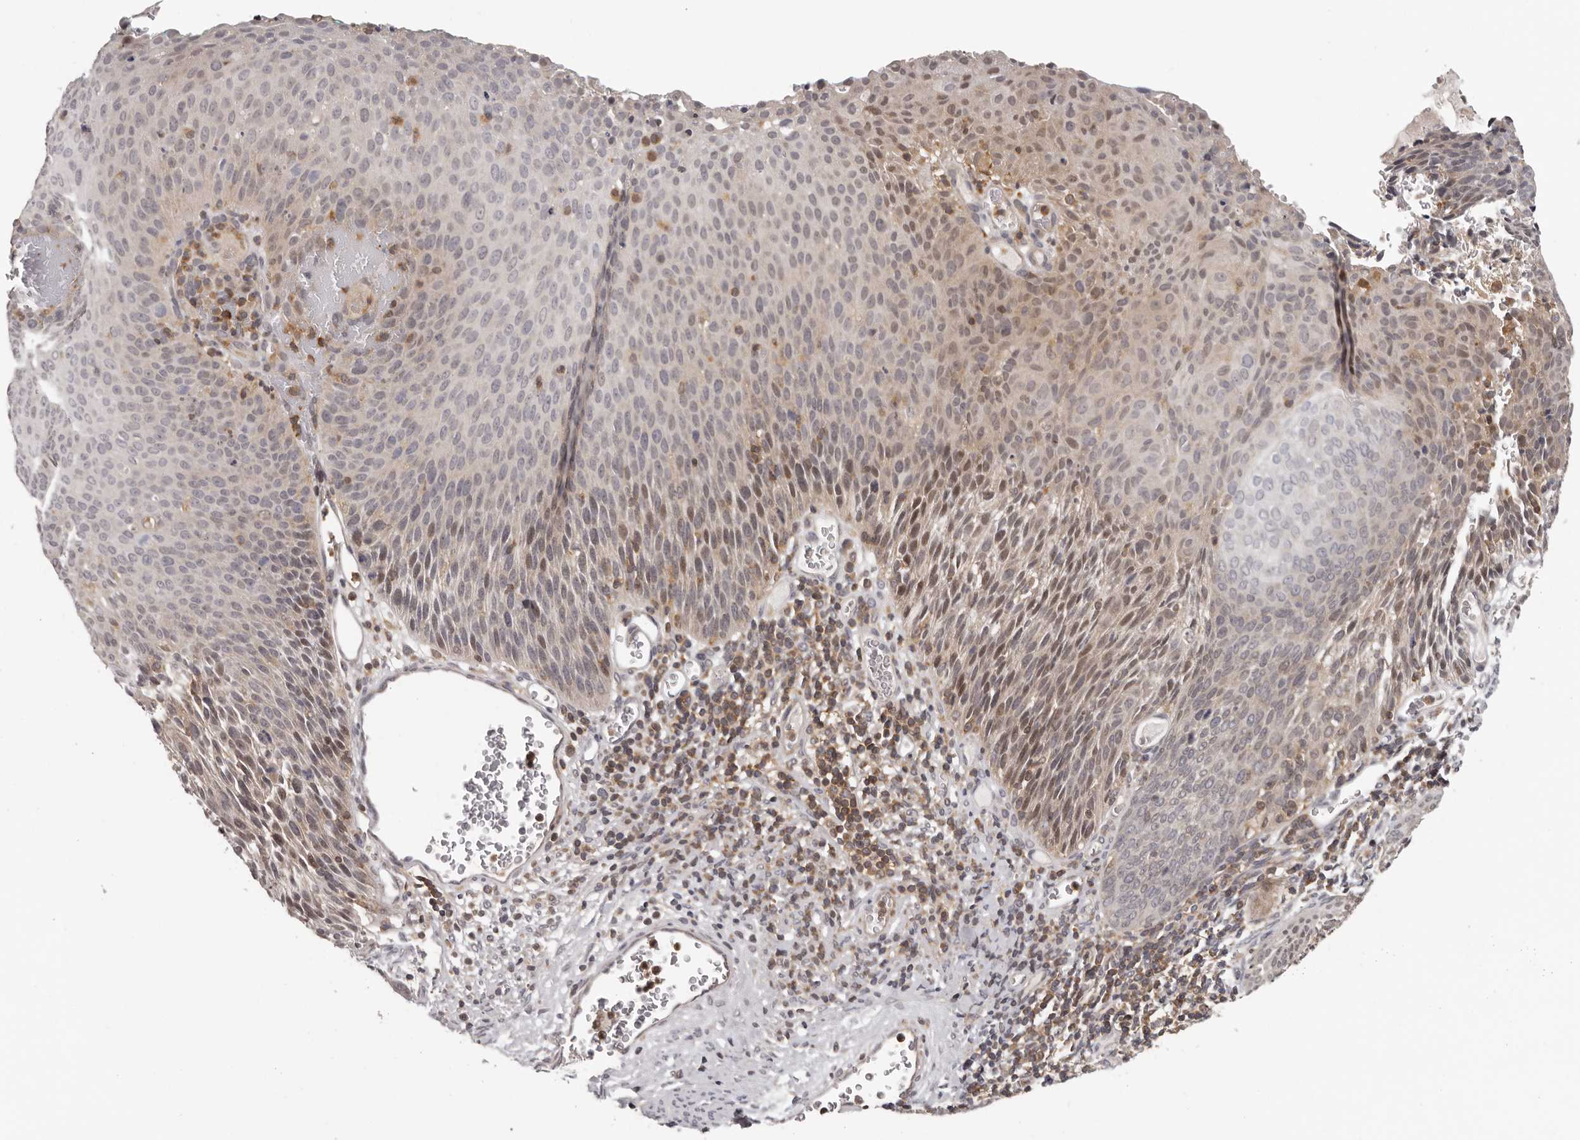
{"staining": {"intensity": "weak", "quantity": "25%-75%", "location": "cytoplasmic/membranous,nuclear"}, "tissue": "cervical cancer", "cell_type": "Tumor cells", "image_type": "cancer", "snomed": [{"axis": "morphology", "description": "Squamous cell carcinoma, NOS"}, {"axis": "topography", "description": "Cervix"}], "caption": "Tumor cells demonstrate low levels of weak cytoplasmic/membranous and nuclear positivity in approximately 25%-75% of cells in squamous cell carcinoma (cervical).", "gene": "ANKRD44", "patient": {"sex": "female", "age": 55}}